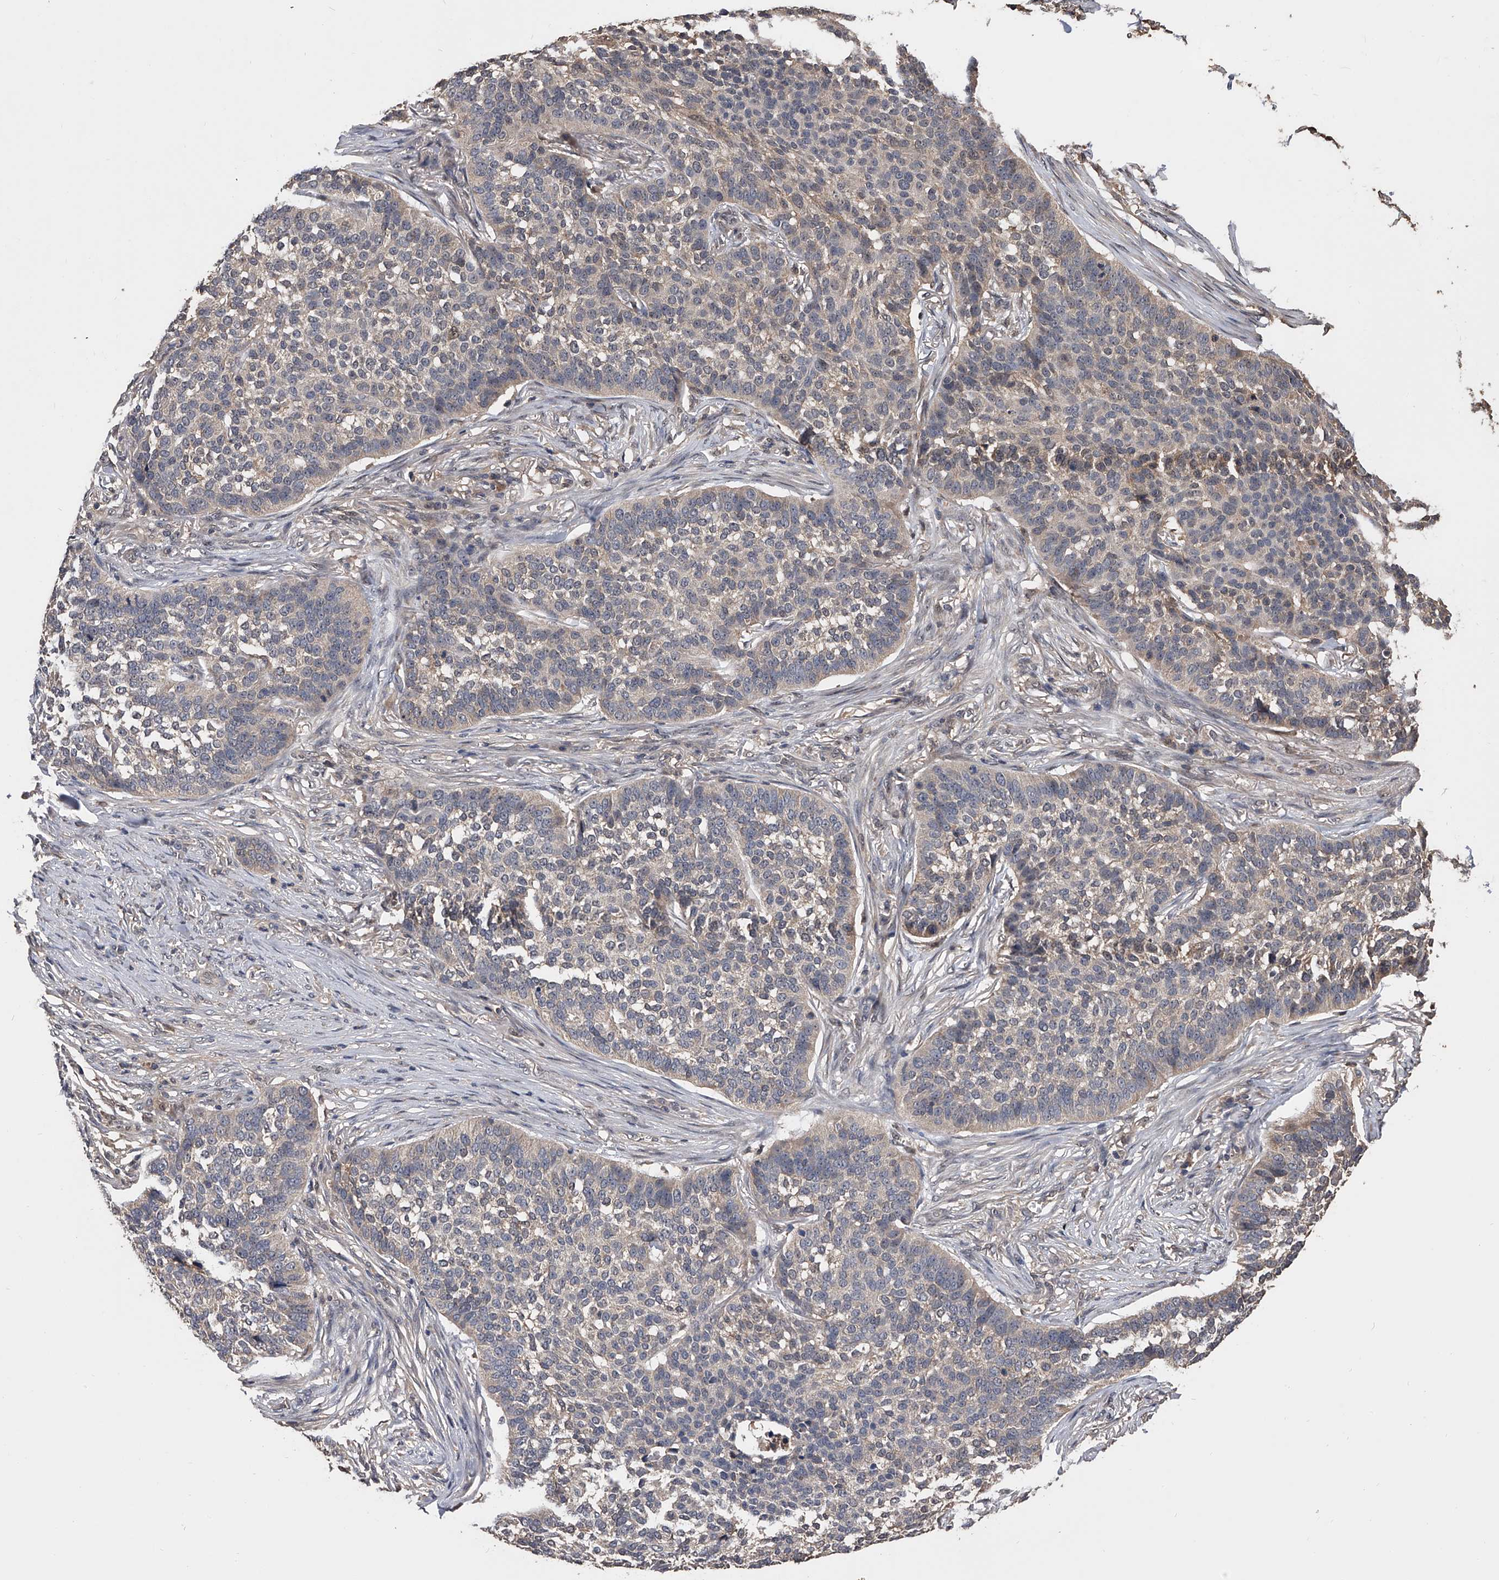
{"staining": {"intensity": "weak", "quantity": "<25%", "location": "cytoplasmic/membranous"}, "tissue": "skin cancer", "cell_type": "Tumor cells", "image_type": "cancer", "snomed": [{"axis": "morphology", "description": "Basal cell carcinoma"}, {"axis": "topography", "description": "Skin"}], "caption": "Immunohistochemistry (IHC) photomicrograph of neoplastic tissue: skin cancer stained with DAB displays no significant protein positivity in tumor cells. (Stains: DAB (3,3'-diaminobenzidine) IHC with hematoxylin counter stain, Microscopy: brightfield microscopy at high magnification).", "gene": "EFCAB7", "patient": {"sex": "male", "age": 85}}